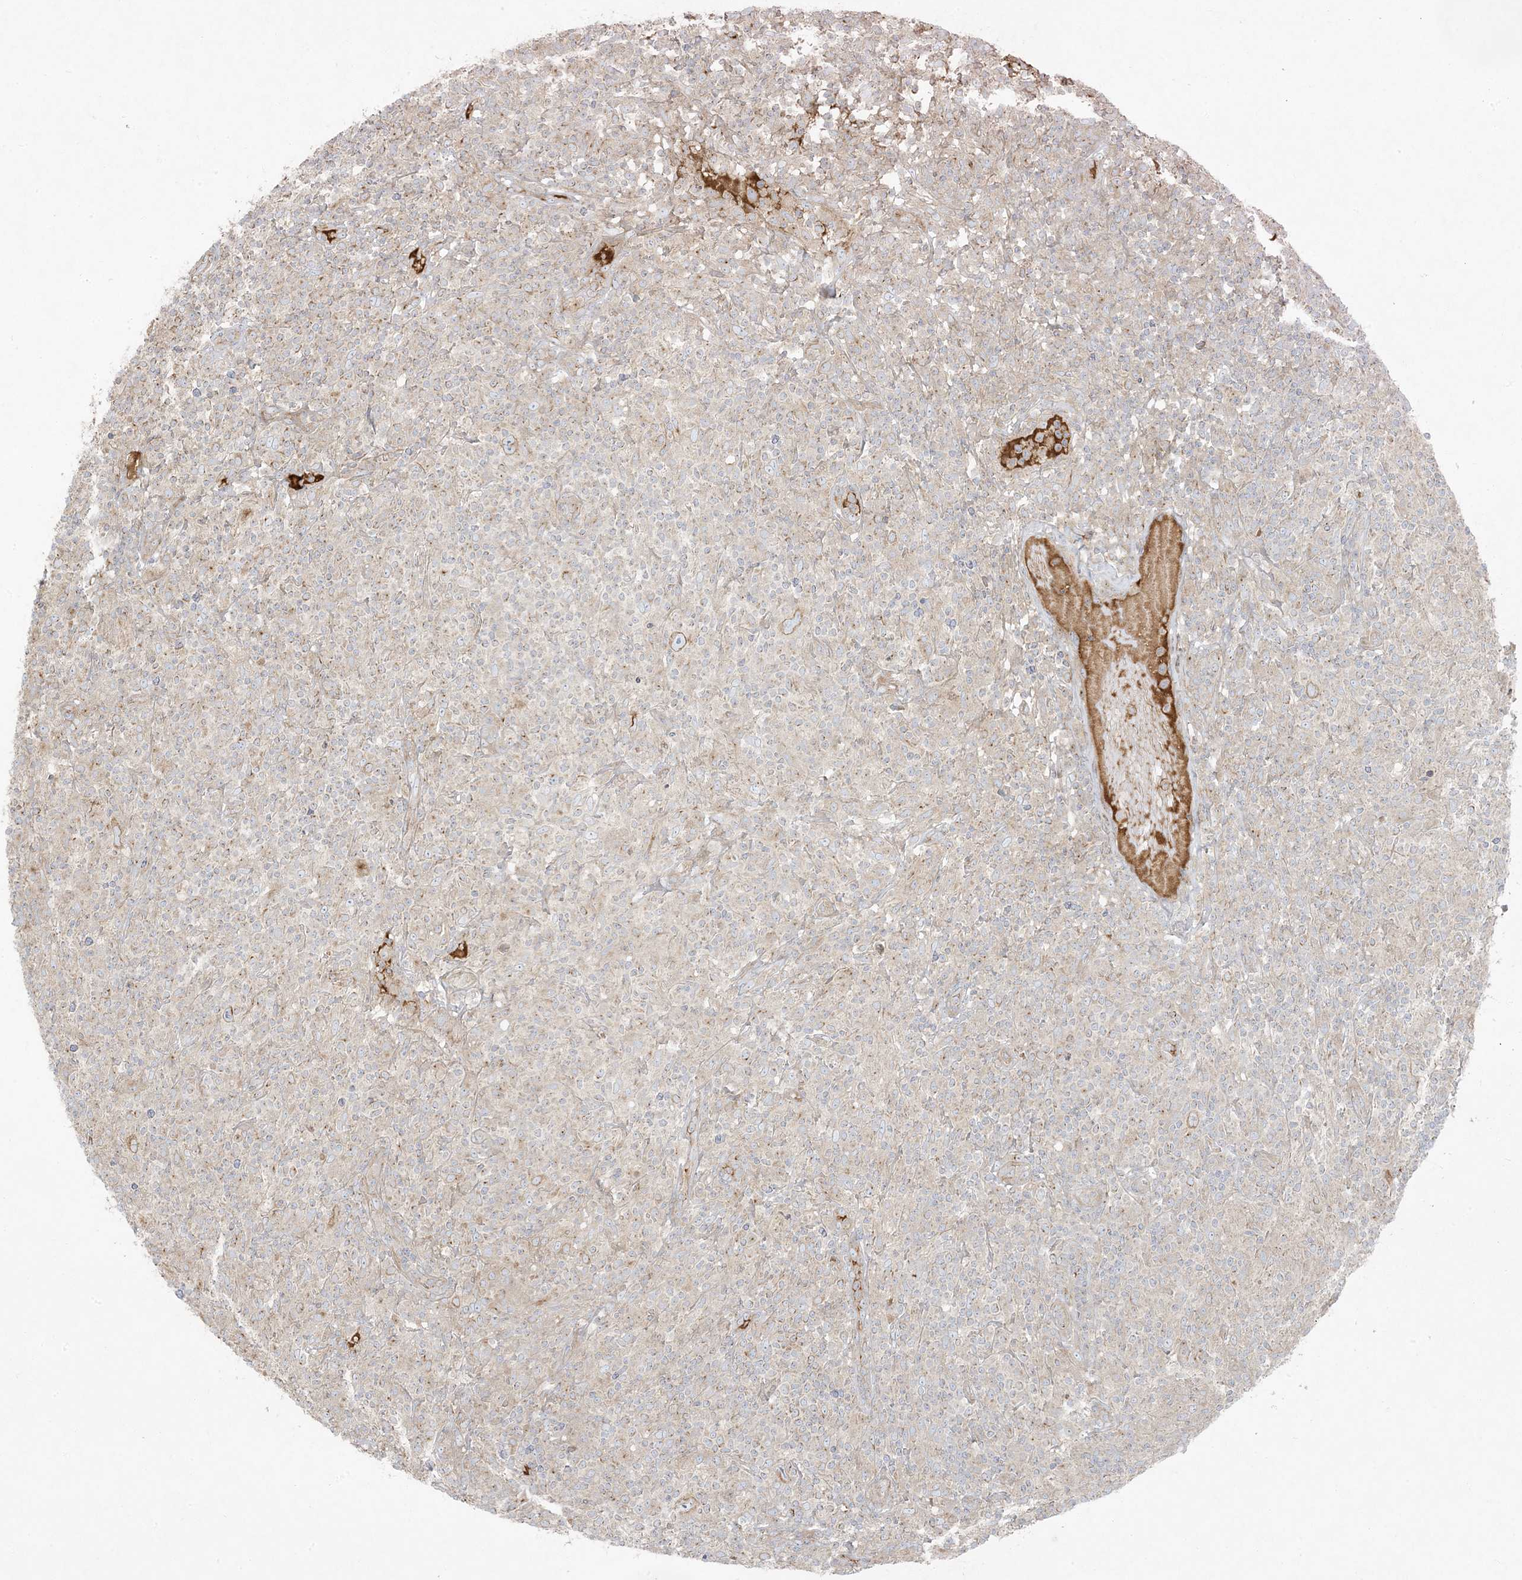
{"staining": {"intensity": "moderate", "quantity": "<25%", "location": "cytoplasmic/membranous"}, "tissue": "lymphoma", "cell_type": "Tumor cells", "image_type": "cancer", "snomed": [{"axis": "morphology", "description": "Hodgkin's disease, NOS"}, {"axis": "topography", "description": "Lymph node"}], "caption": "Brown immunohistochemical staining in lymphoma displays moderate cytoplasmic/membranous positivity in about <25% of tumor cells.", "gene": "PIK3R4", "patient": {"sex": "male", "age": 70}}